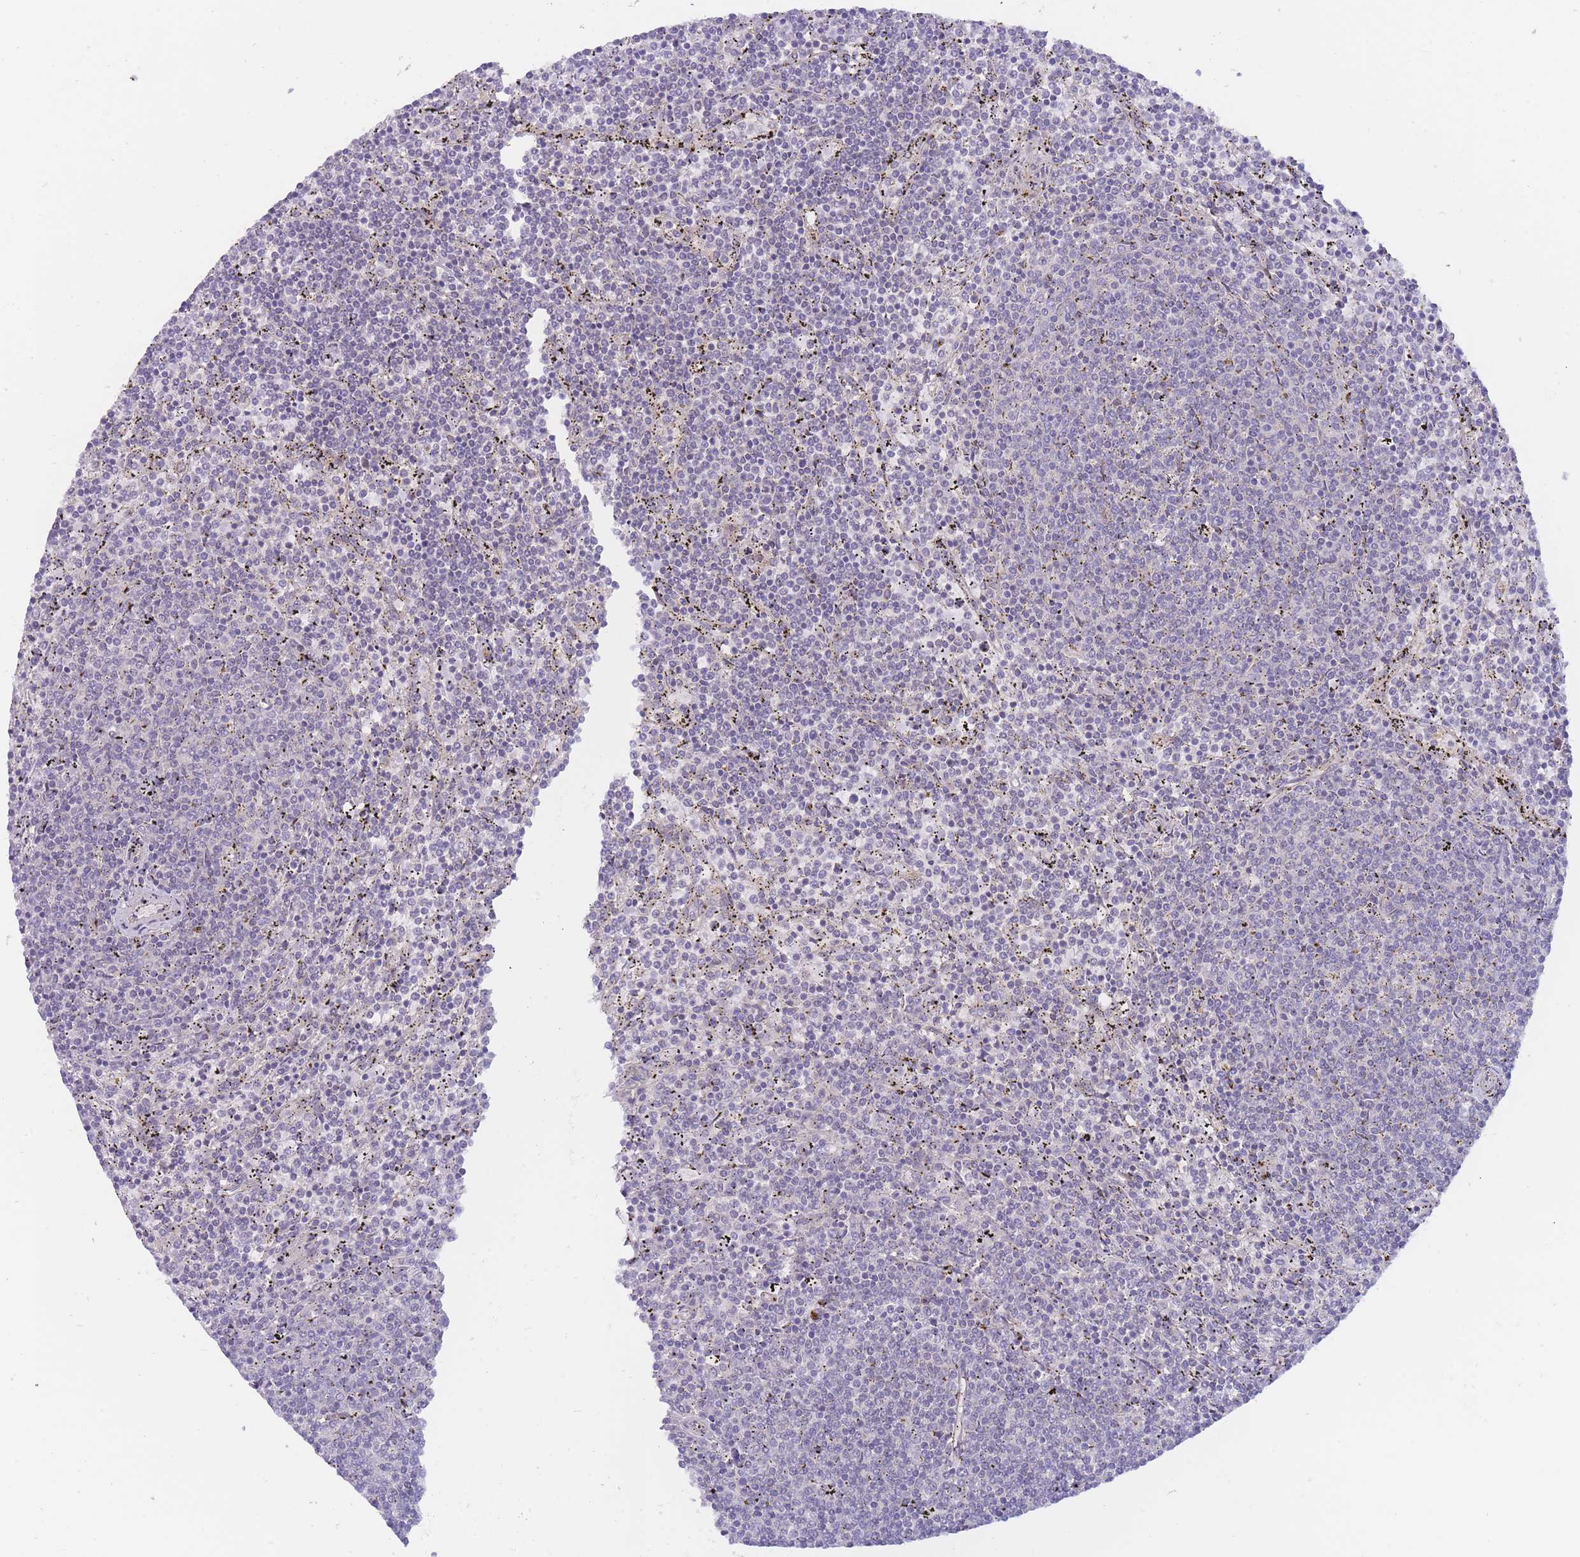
{"staining": {"intensity": "negative", "quantity": "none", "location": "none"}, "tissue": "lymphoma", "cell_type": "Tumor cells", "image_type": "cancer", "snomed": [{"axis": "morphology", "description": "Malignant lymphoma, non-Hodgkin's type, Low grade"}, {"axis": "topography", "description": "Spleen"}], "caption": "Histopathology image shows no protein positivity in tumor cells of low-grade malignant lymphoma, non-Hodgkin's type tissue.", "gene": "APOL4", "patient": {"sex": "female", "age": 50}}